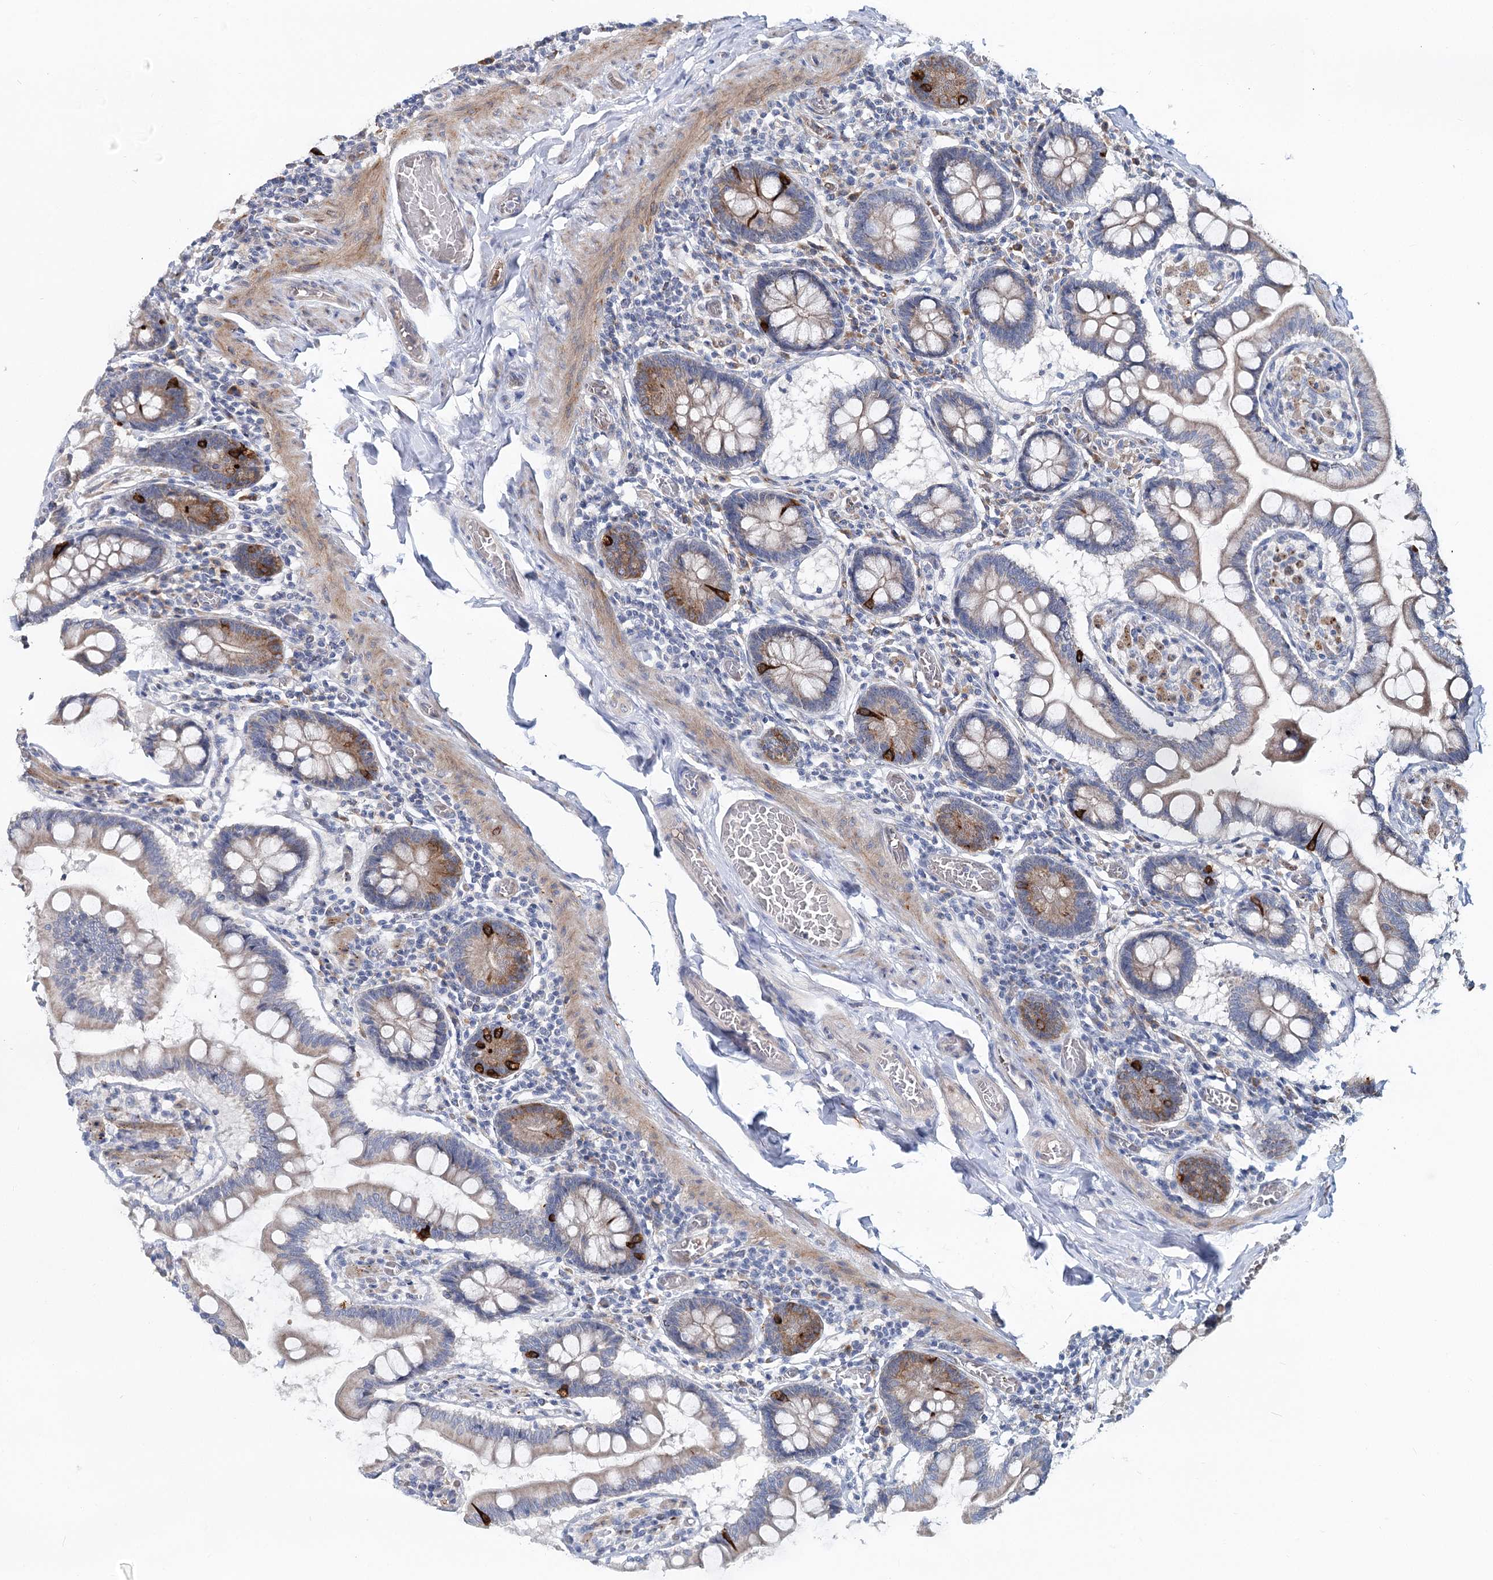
{"staining": {"intensity": "strong", "quantity": "<25%", "location": "cytoplasmic/membranous"}, "tissue": "small intestine", "cell_type": "Glandular cells", "image_type": "normal", "snomed": [{"axis": "morphology", "description": "Normal tissue, NOS"}, {"axis": "topography", "description": "Small intestine"}], "caption": "Immunohistochemistry (IHC) of benign human small intestine demonstrates medium levels of strong cytoplasmic/membranous positivity in about <25% of glandular cells.", "gene": "CIB4", "patient": {"sex": "male", "age": 41}}